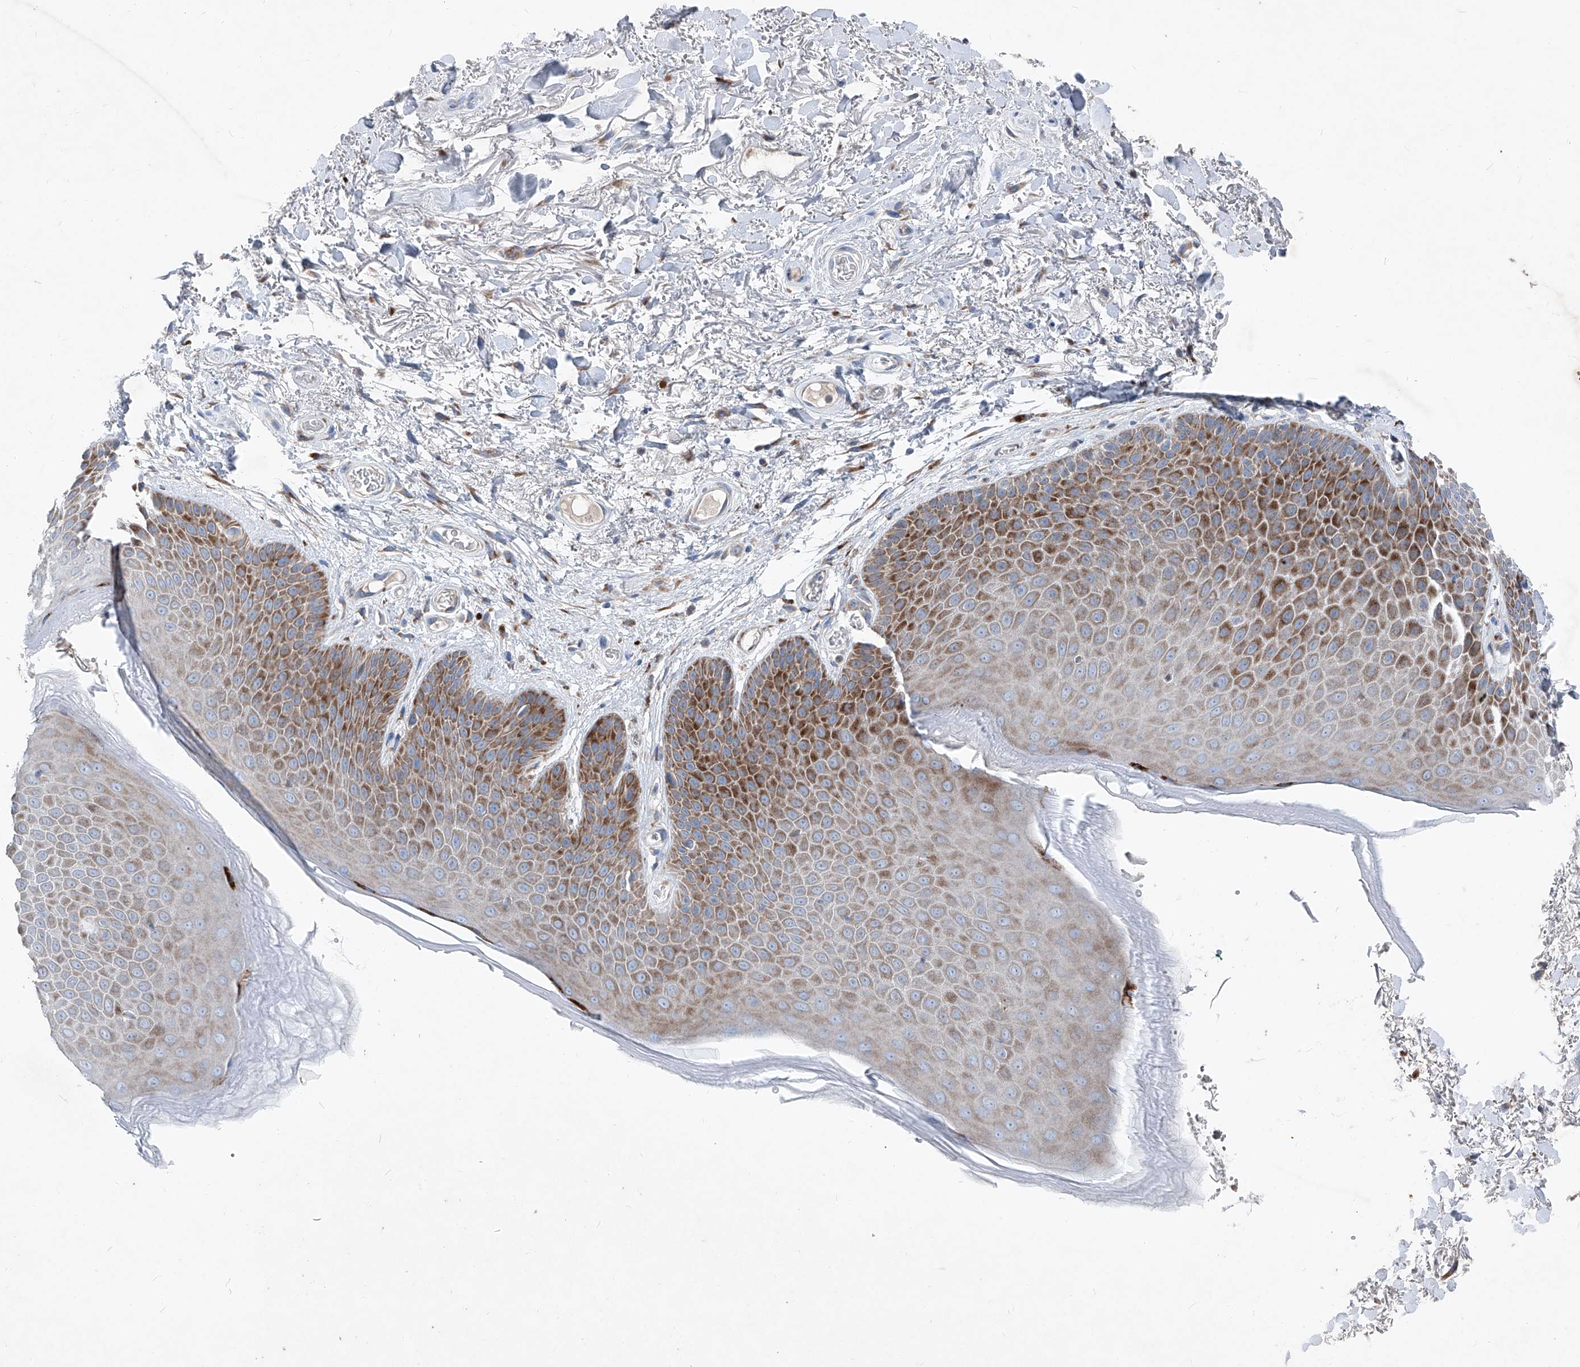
{"staining": {"intensity": "moderate", "quantity": "25%-75%", "location": "cytoplasmic/membranous"}, "tissue": "skin", "cell_type": "Epidermal cells", "image_type": "normal", "snomed": [{"axis": "morphology", "description": "Normal tissue, NOS"}, {"axis": "topography", "description": "Anal"}], "caption": "Epidermal cells demonstrate moderate cytoplasmic/membranous expression in about 25%-75% of cells in benign skin.", "gene": "IFI27", "patient": {"sex": "male", "age": 74}}